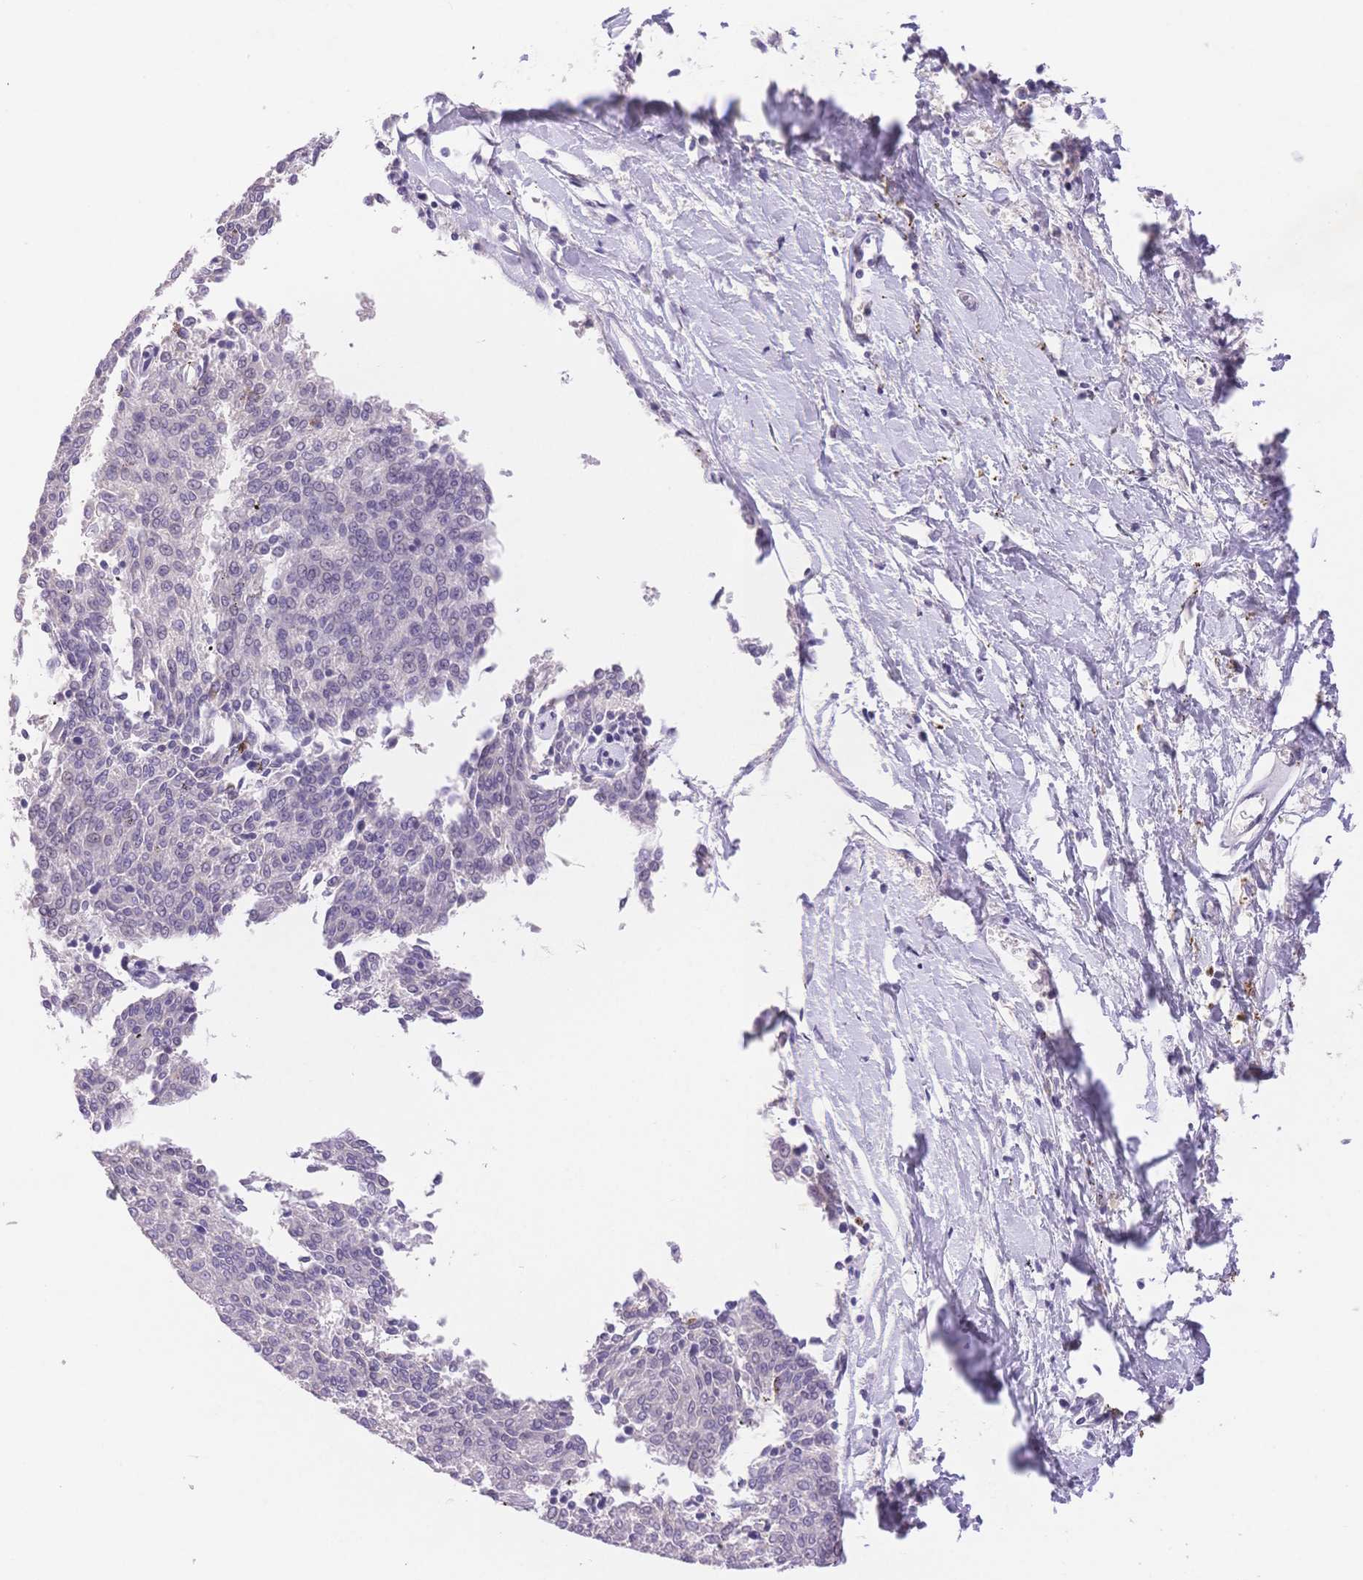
{"staining": {"intensity": "negative", "quantity": "none", "location": "none"}, "tissue": "melanoma", "cell_type": "Tumor cells", "image_type": "cancer", "snomed": [{"axis": "morphology", "description": "Malignant melanoma, NOS"}, {"axis": "topography", "description": "Skin"}], "caption": "Immunohistochemistry of human melanoma shows no expression in tumor cells. (DAB (3,3'-diaminobenzidine) immunohistochemistry visualized using brightfield microscopy, high magnification).", "gene": "MYOM1", "patient": {"sex": "female", "age": 72}}